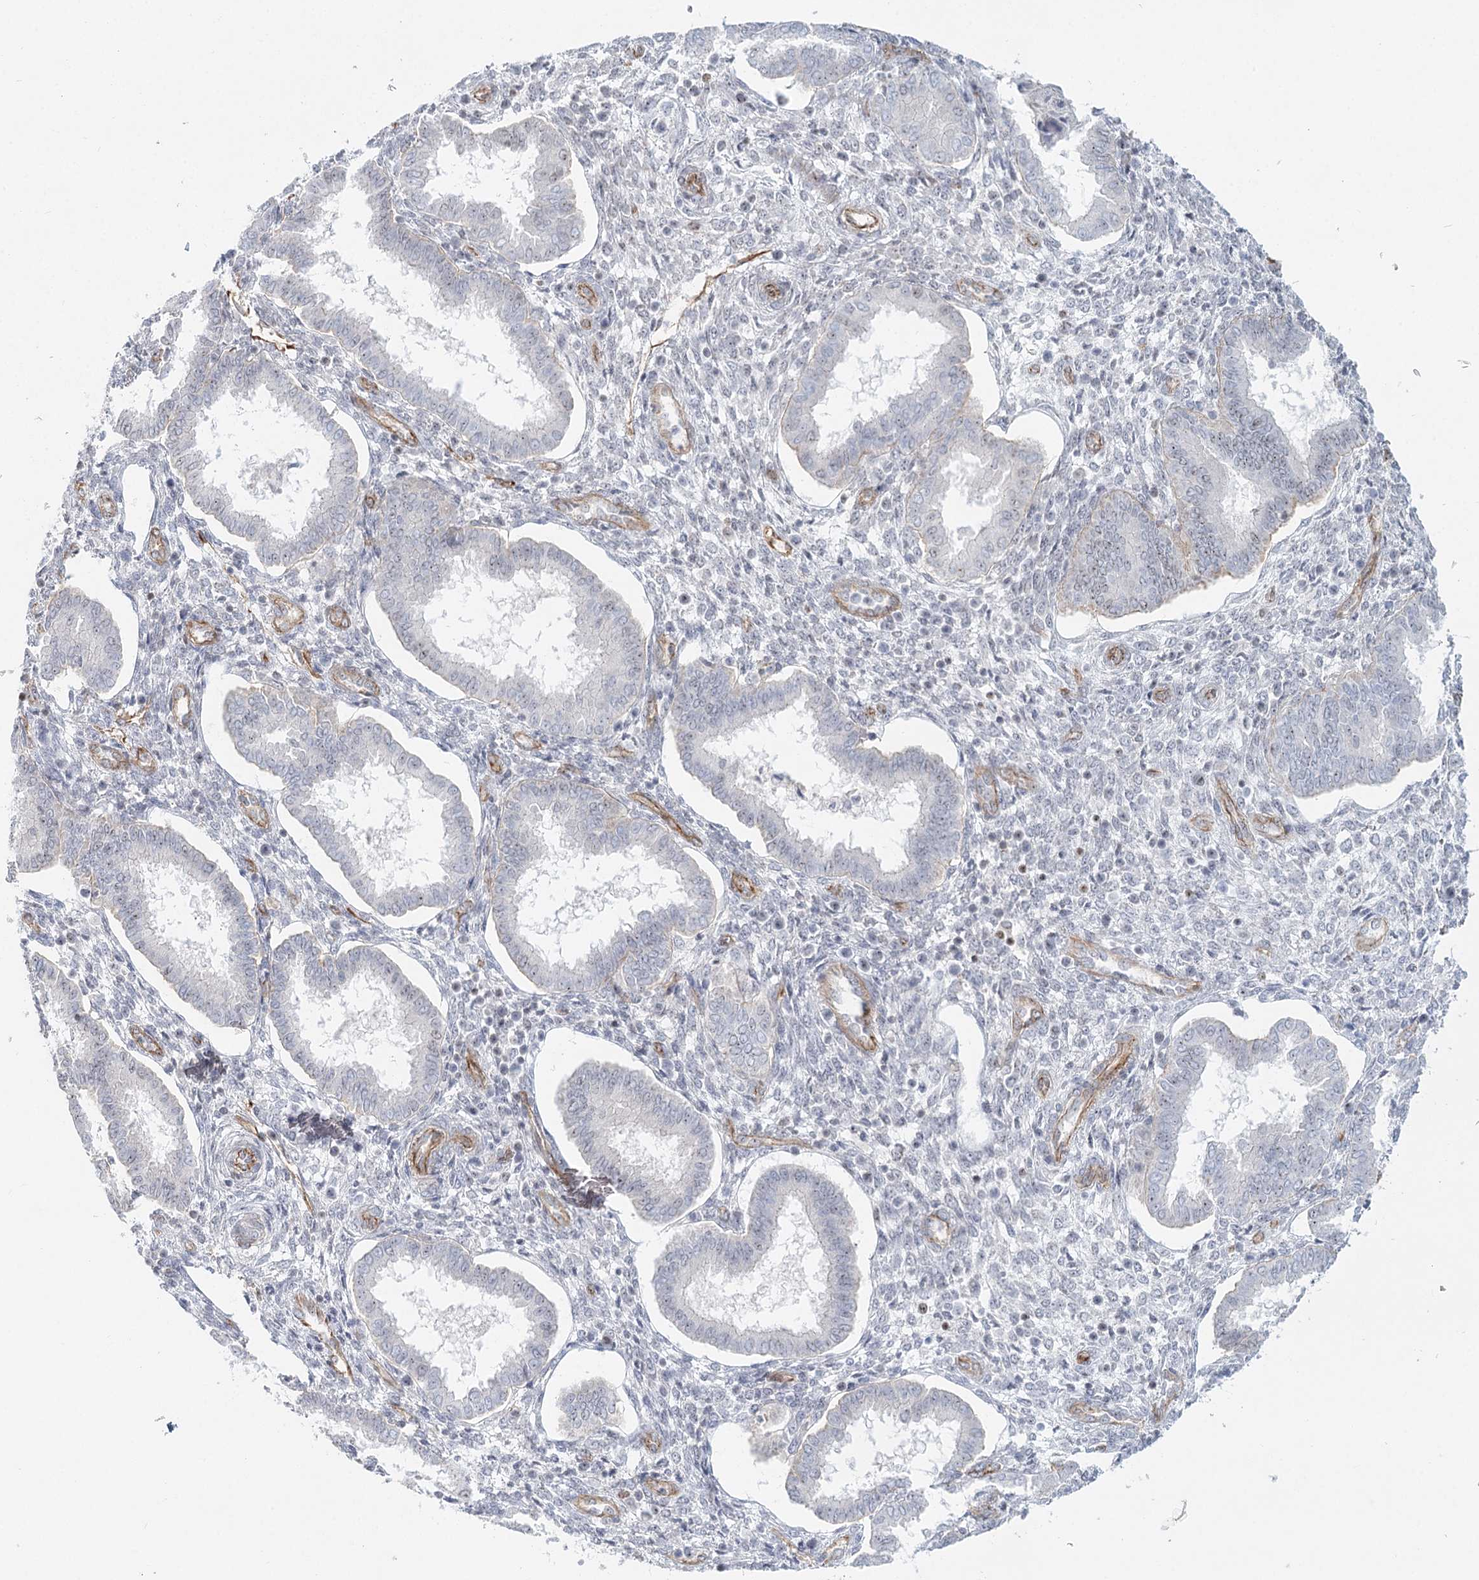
{"staining": {"intensity": "negative", "quantity": "none", "location": "none"}, "tissue": "endometrium", "cell_type": "Cells in endometrial stroma", "image_type": "normal", "snomed": [{"axis": "morphology", "description": "Normal tissue, NOS"}, {"axis": "topography", "description": "Endometrium"}], "caption": "This is a image of immunohistochemistry staining of benign endometrium, which shows no positivity in cells in endometrial stroma. (DAB immunohistochemistry visualized using brightfield microscopy, high magnification).", "gene": "ZFYVE28", "patient": {"sex": "female", "age": 24}}